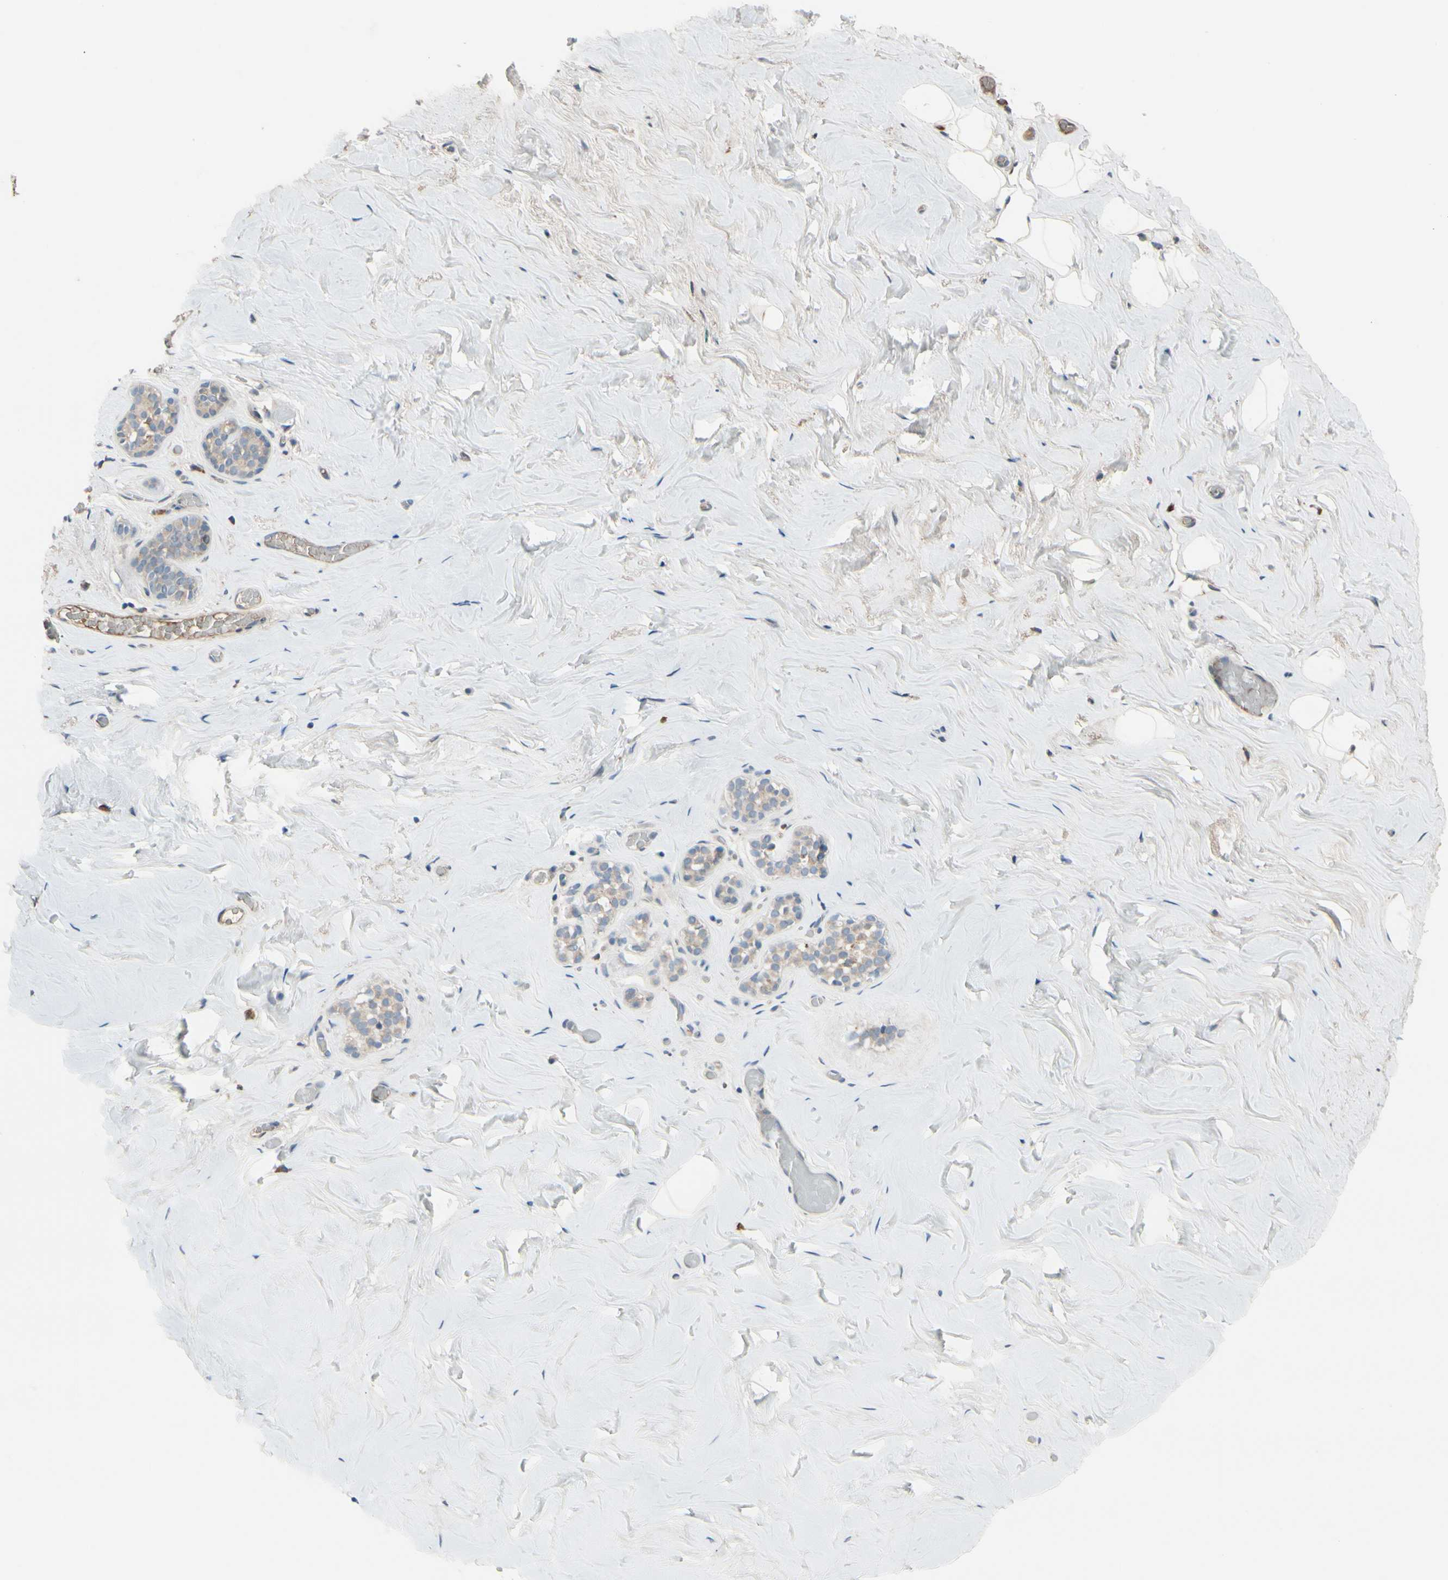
{"staining": {"intensity": "negative", "quantity": "none", "location": "none"}, "tissue": "breast", "cell_type": "Adipocytes", "image_type": "normal", "snomed": [{"axis": "morphology", "description": "Normal tissue, NOS"}, {"axis": "topography", "description": "Breast"}], "caption": "Benign breast was stained to show a protein in brown. There is no significant staining in adipocytes. Brightfield microscopy of IHC stained with DAB (brown) and hematoxylin (blue), captured at high magnification.", "gene": "SNX29", "patient": {"sex": "female", "age": 75}}